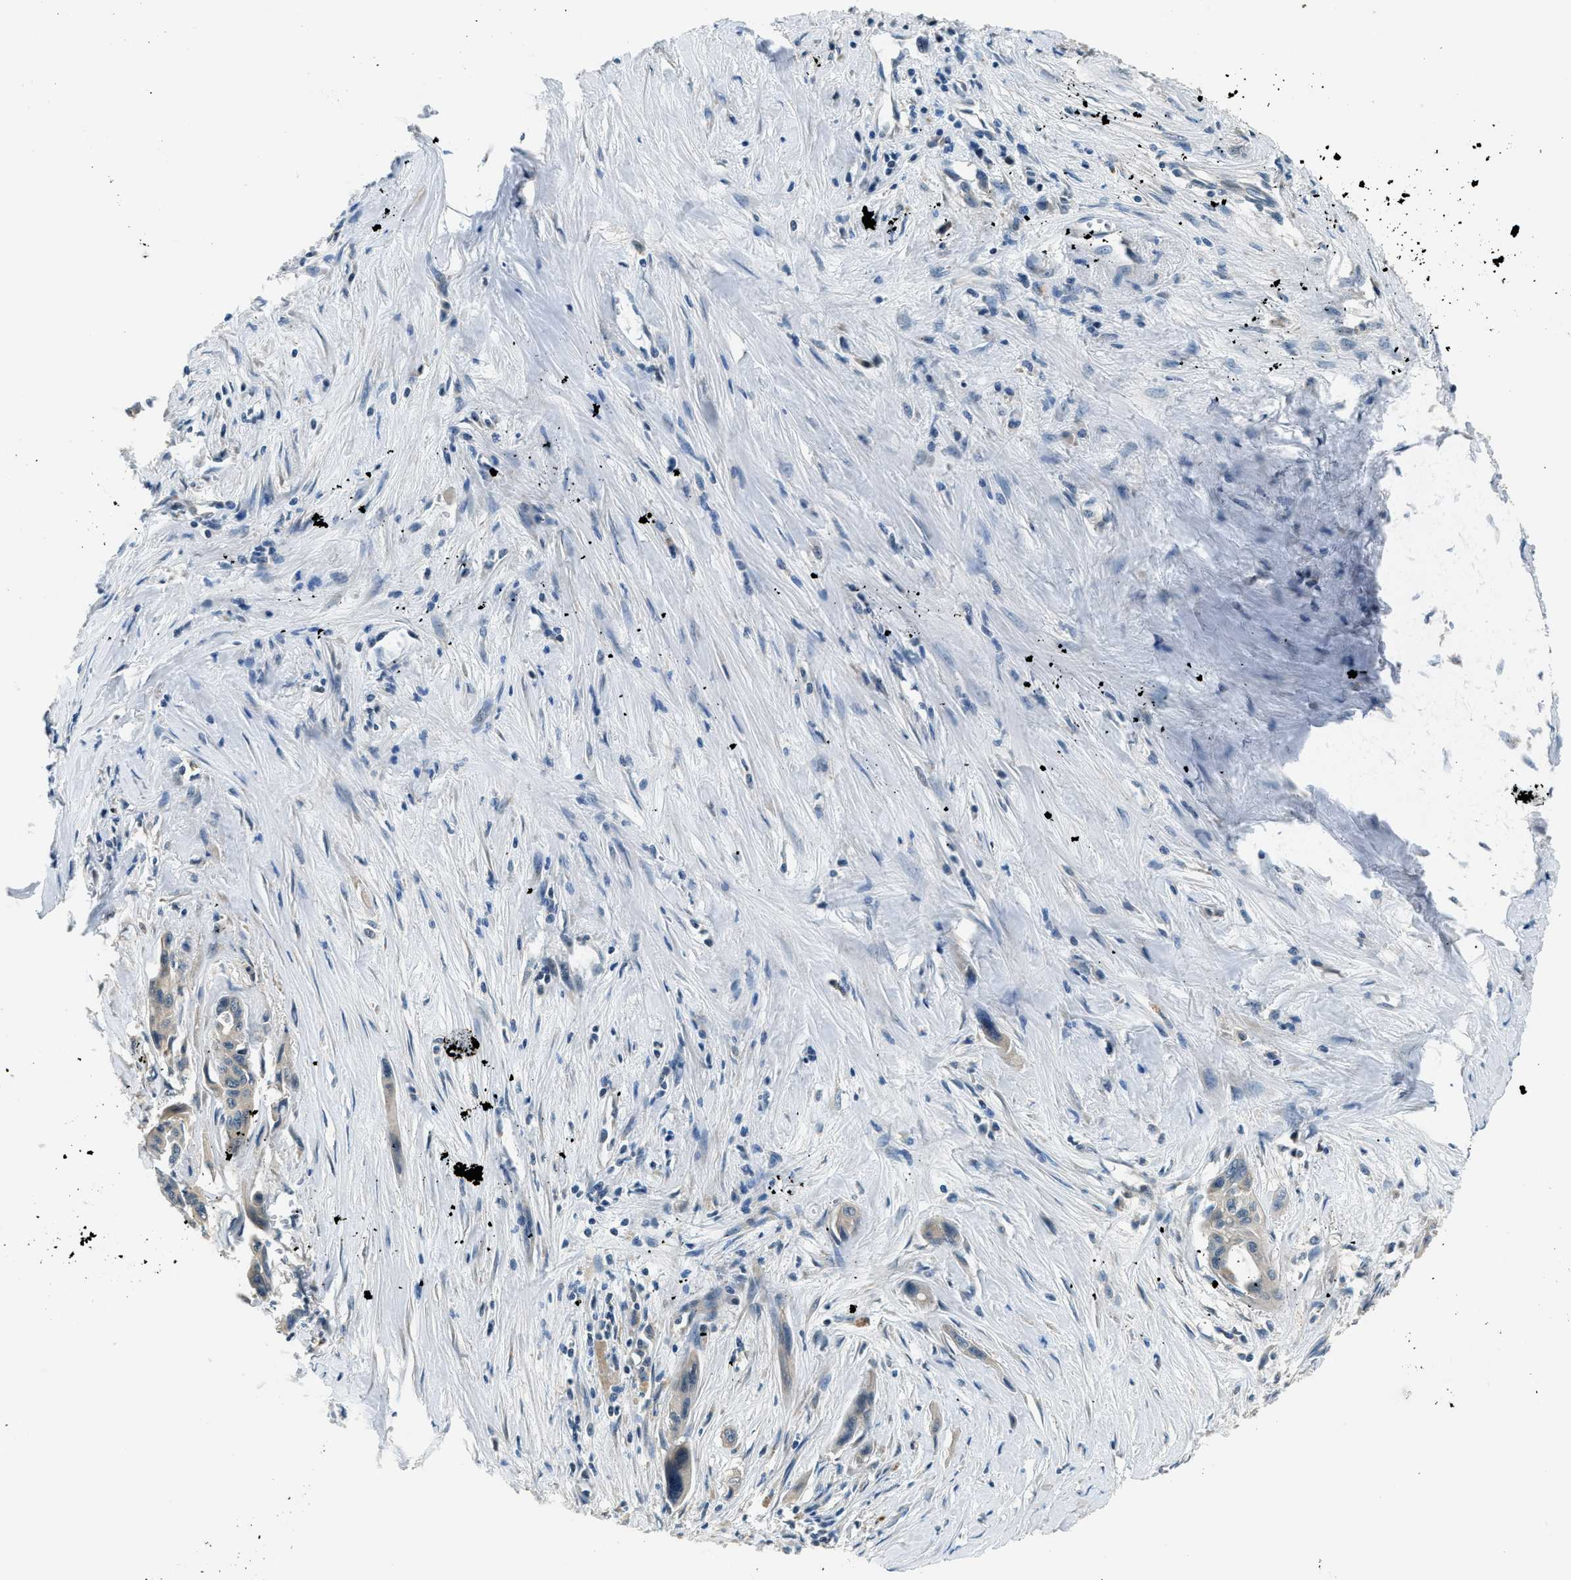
{"staining": {"intensity": "negative", "quantity": "none", "location": "none"}, "tissue": "pancreatic cancer", "cell_type": "Tumor cells", "image_type": "cancer", "snomed": [{"axis": "morphology", "description": "Adenocarcinoma, NOS"}, {"axis": "topography", "description": "Pancreas"}], "caption": "There is no significant positivity in tumor cells of adenocarcinoma (pancreatic).", "gene": "NME8", "patient": {"sex": "male", "age": 73}}